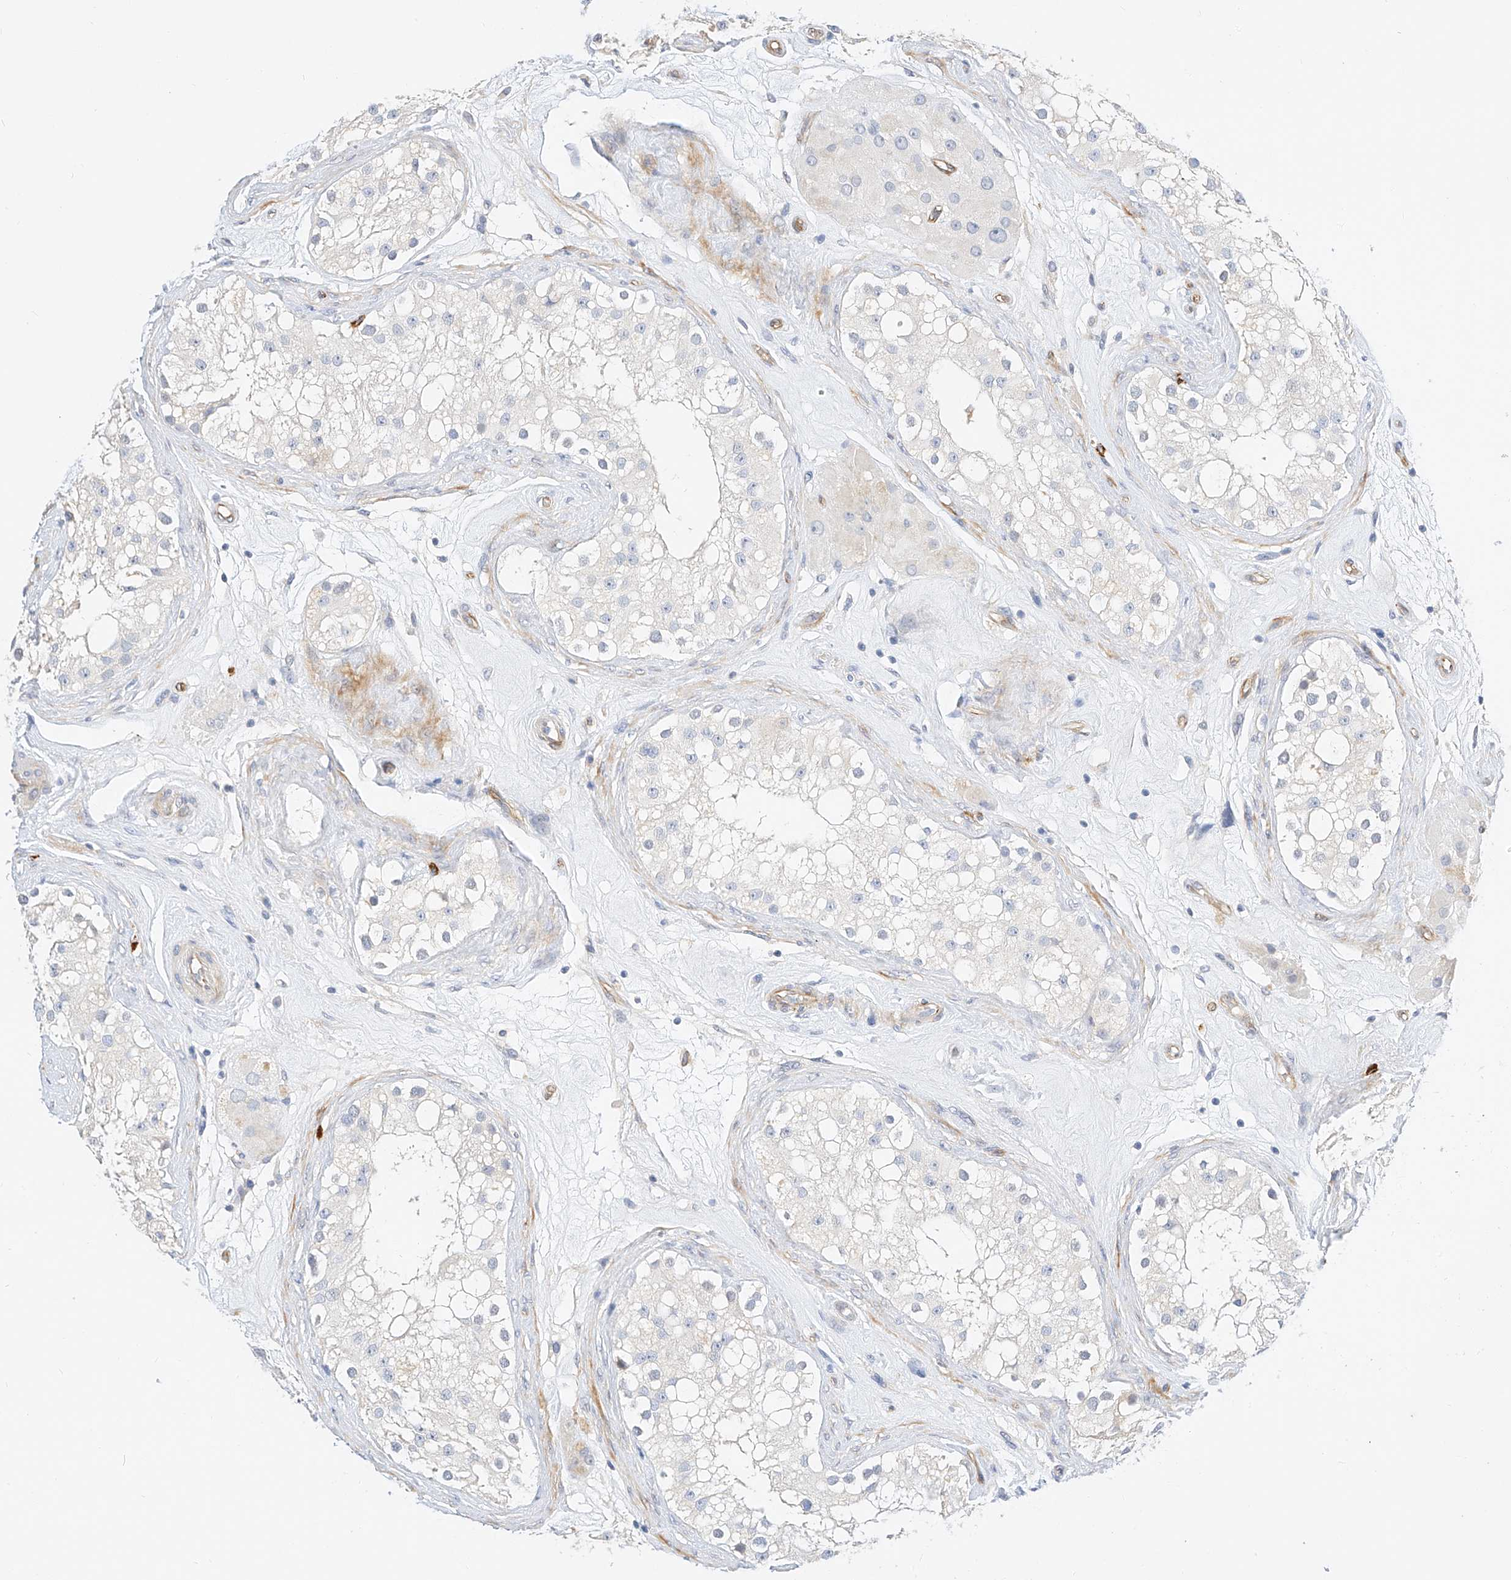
{"staining": {"intensity": "negative", "quantity": "none", "location": "none"}, "tissue": "testis", "cell_type": "Cells in seminiferous ducts", "image_type": "normal", "snomed": [{"axis": "morphology", "description": "Normal tissue, NOS"}, {"axis": "topography", "description": "Testis"}], "caption": "High magnification brightfield microscopy of benign testis stained with DAB (3,3'-diaminobenzidine) (brown) and counterstained with hematoxylin (blue): cells in seminiferous ducts show no significant staining. Brightfield microscopy of immunohistochemistry (IHC) stained with DAB (brown) and hematoxylin (blue), captured at high magnification.", "gene": "CDCP2", "patient": {"sex": "male", "age": 84}}